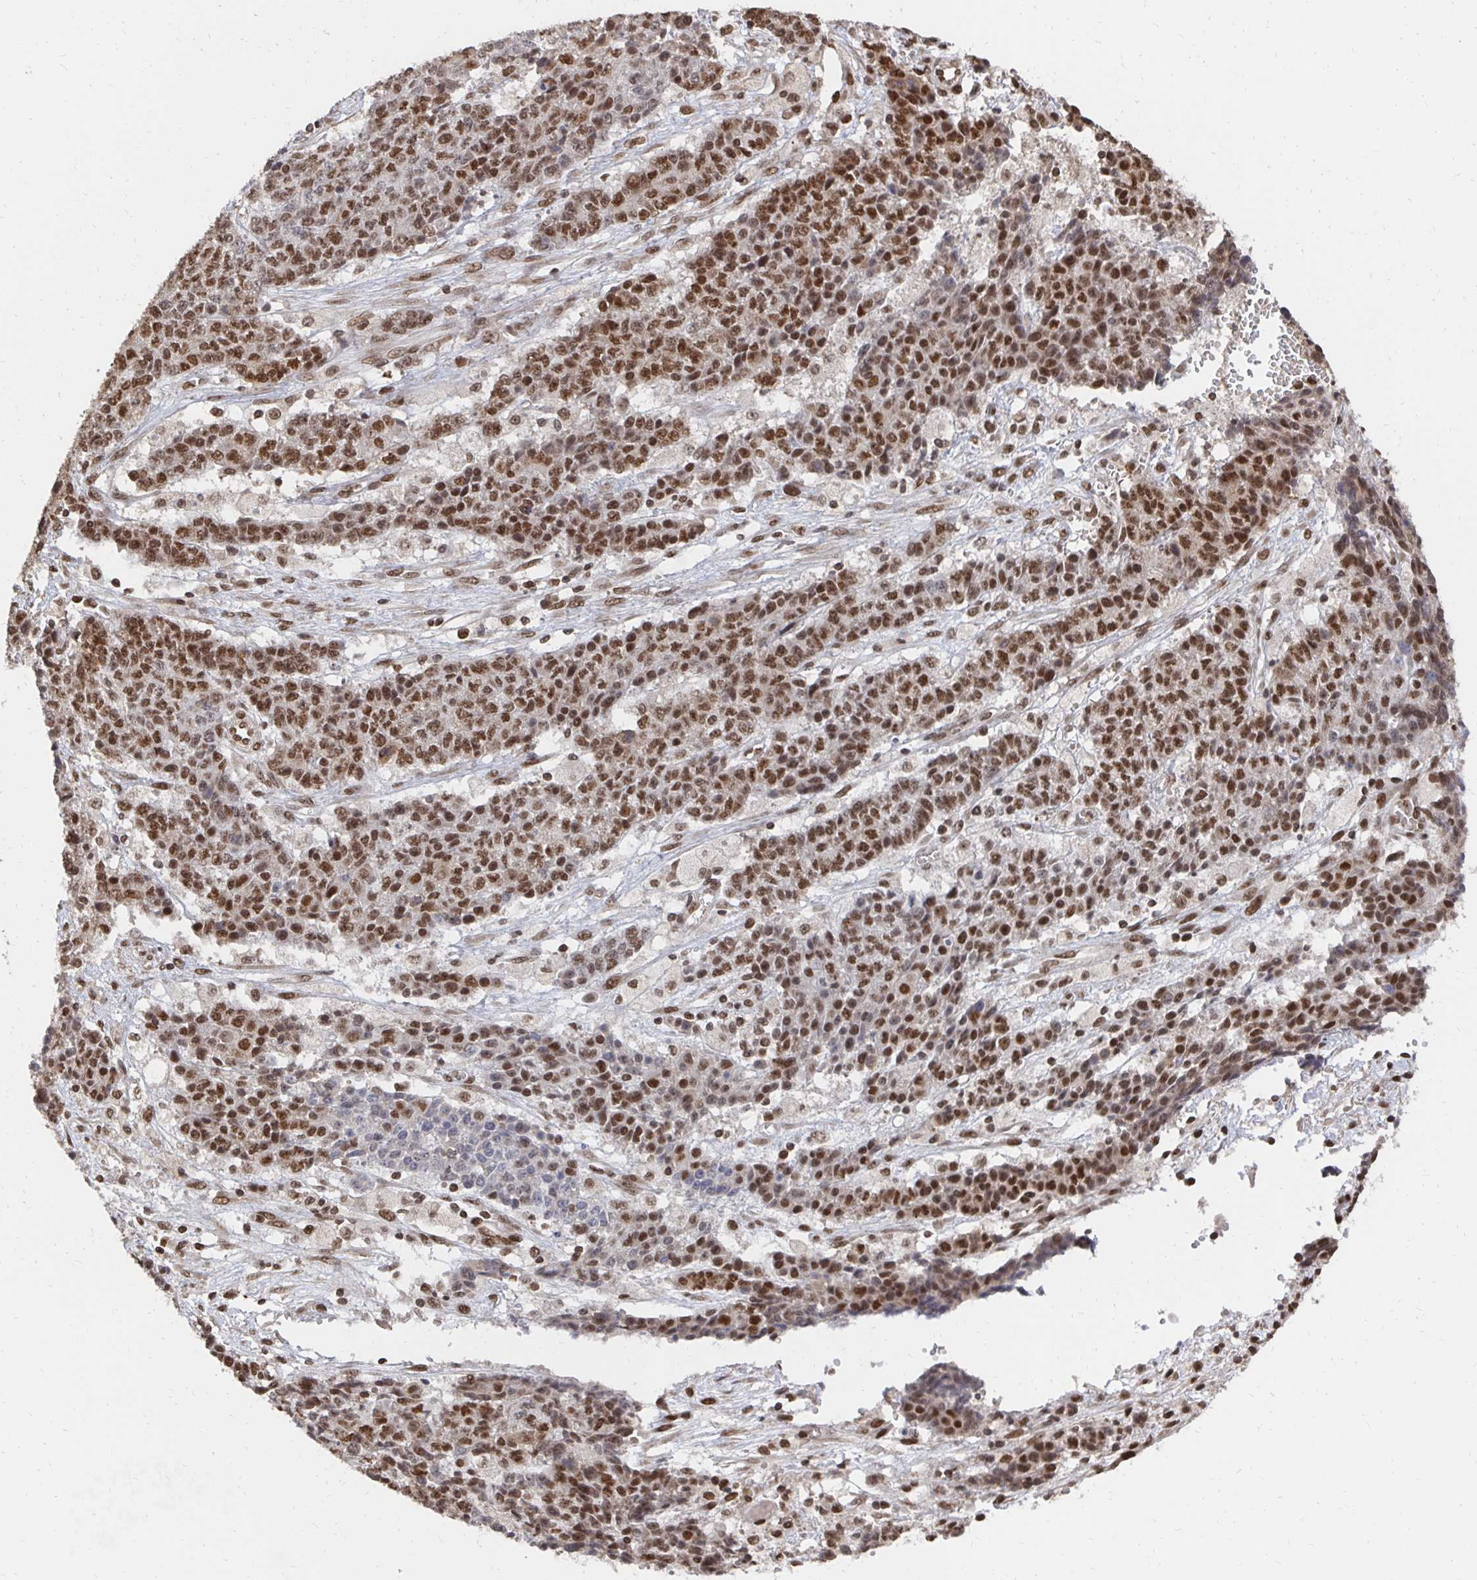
{"staining": {"intensity": "moderate", "quantity": ">75%", "location": "nuclear"}, "tissue": "ovarian cancer", "cell_type": "Tumor cells", "image_type": "cancer", "snomed": [{"axis": "morphology", "description": "Carcinoma, endometroid"}, {"axis": "topography", "description": "Ovary"}], "caption": "Immunohistochemical staining of human endometroid carcinoma (ovarian) demonstrates medium levels of moderate nuclear protein staining in approximately >75% of tumor cells. (Brightfield microscopy of DAB IHC at high magnification).", "gene": "GTF3C6", "patient": {"sex": "female", "age": 42}}